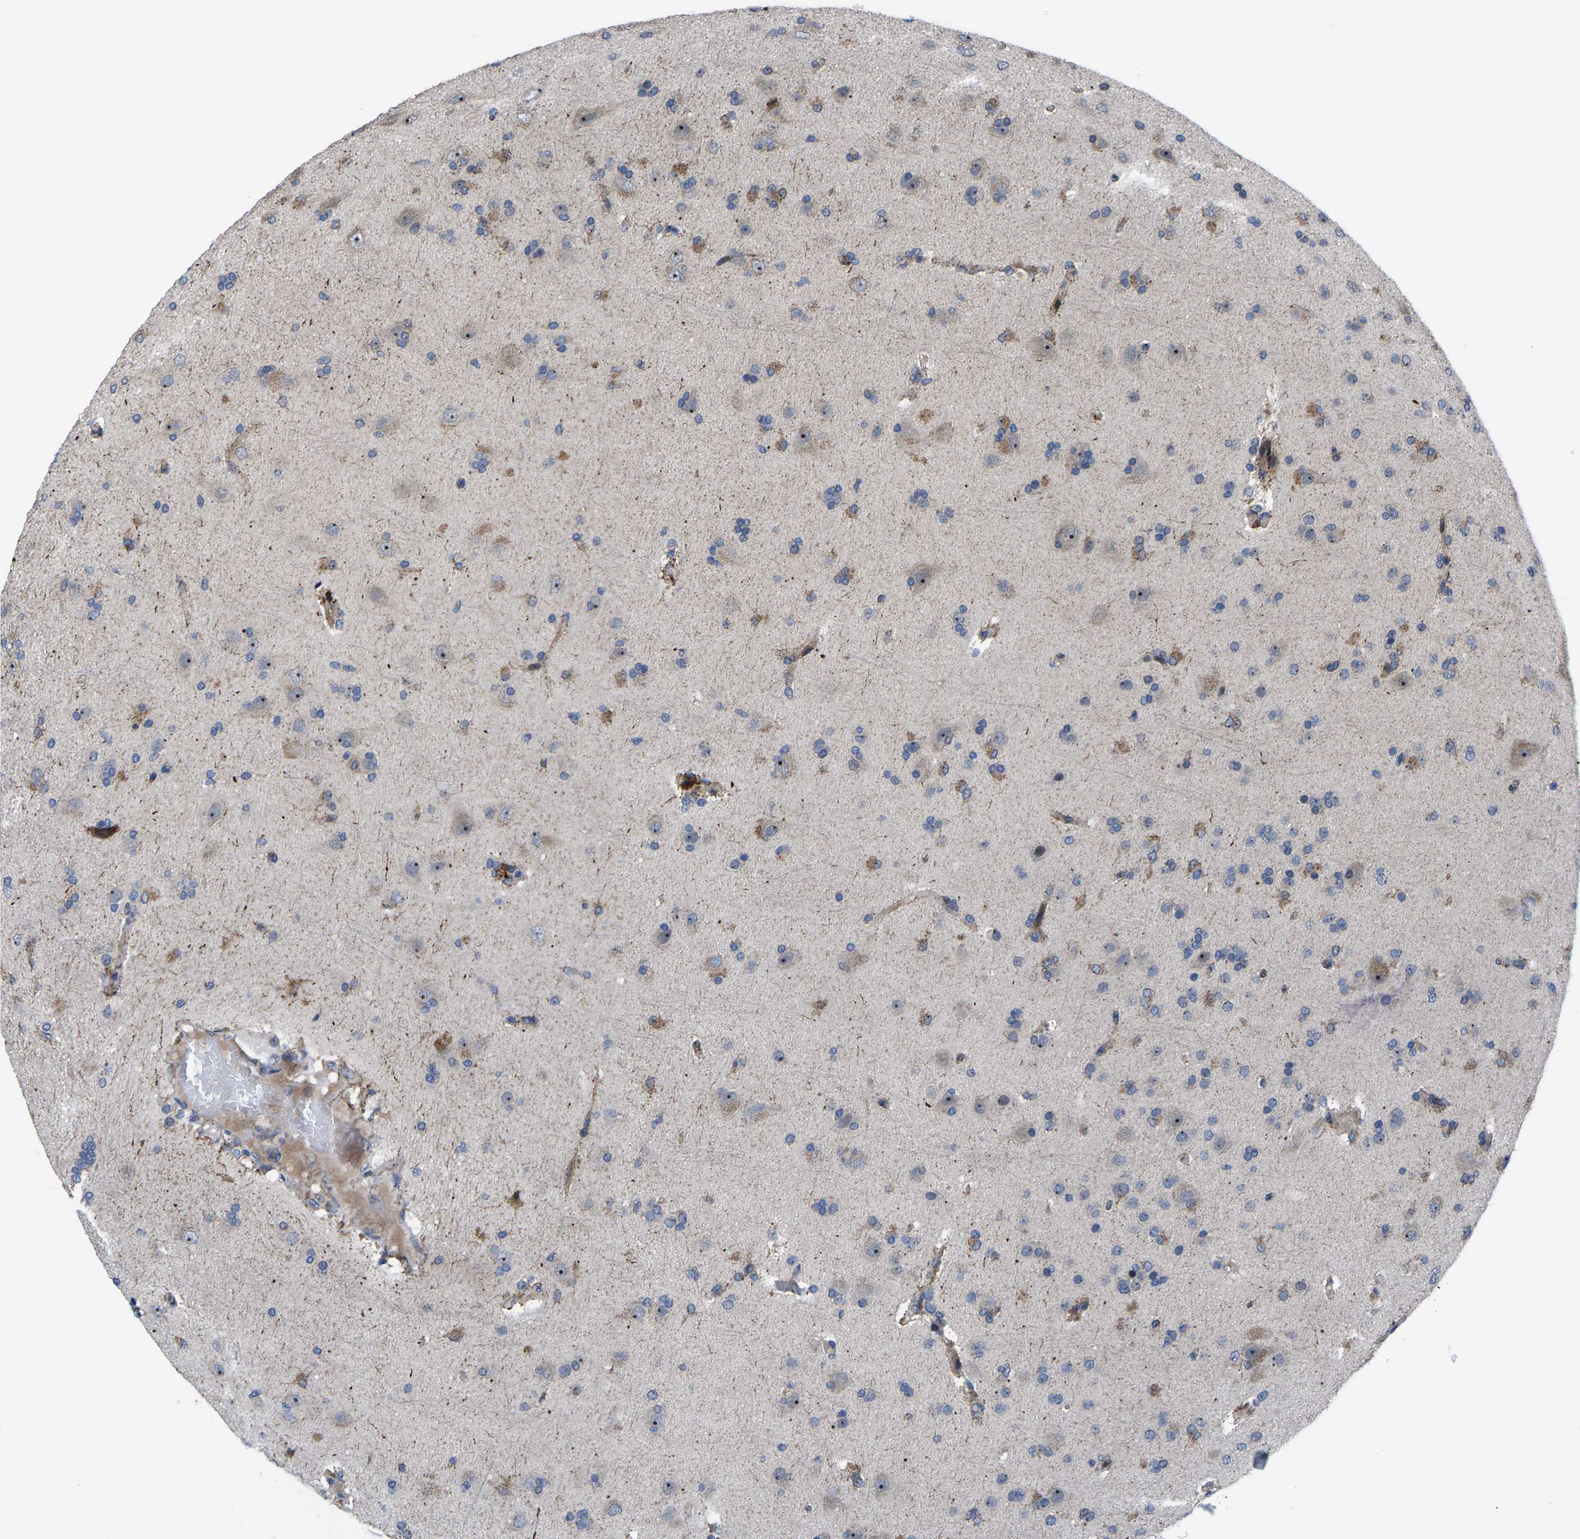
{"staining": {"intensity": "weak", "quantity": "<25%", "location": "cytoplasmic/membranous,nuclear"}, "tissue": "glioma", "cell_type": "Tumor cells", "image_type": "cancer", "snomed": [{"axis": "morphology", "description": "Glioma, malignant, High grade"}, {"axis": "topography", "description": "Brain"}], "caption": "This is a photomicrograph of IHC staining of glioma, which shows no expression in tumor cells.", "gene": "HAUS6", "patient": {"sex": "male", "age": 72}}